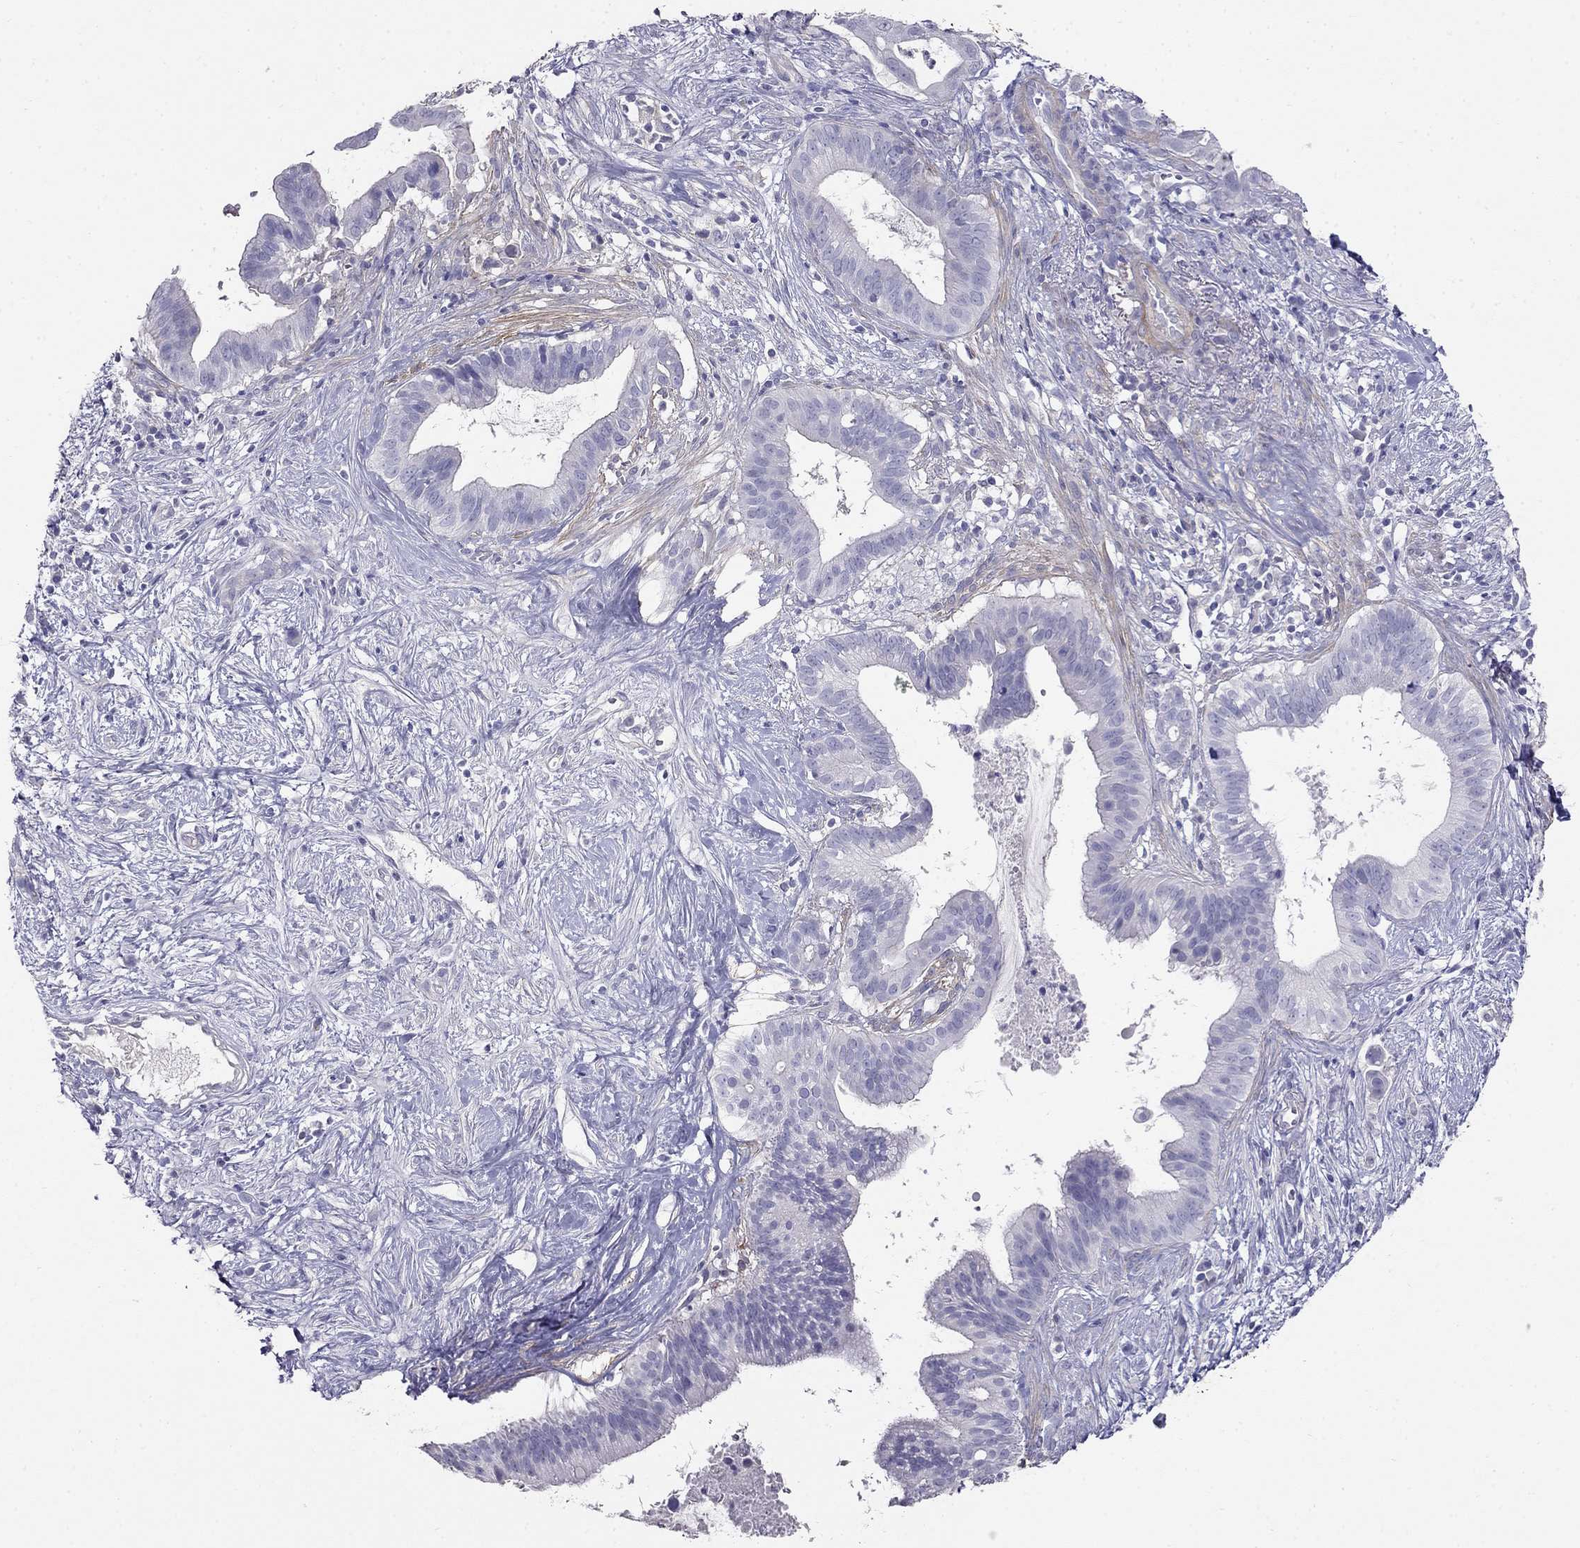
{"staining": {"intensity": "negative", "quantity": "none", "location": "none"}, "tissue": "pancreatic cancer", "cell_type": "Tumor cells", "image_type": "cancer", "snomed": [{"axis": "morphology", "description": "Adenocarcinoma, NOS"}, {"axis": "topography", "description": "Pancreas"}], "caption": "Immunohistochemistry (IHC) of adenocarcinoma (pancreatic) demonstrates no staining in tumor cells.", "gene": "LY6H", "patient": {"sex": "male", "age": 61}}